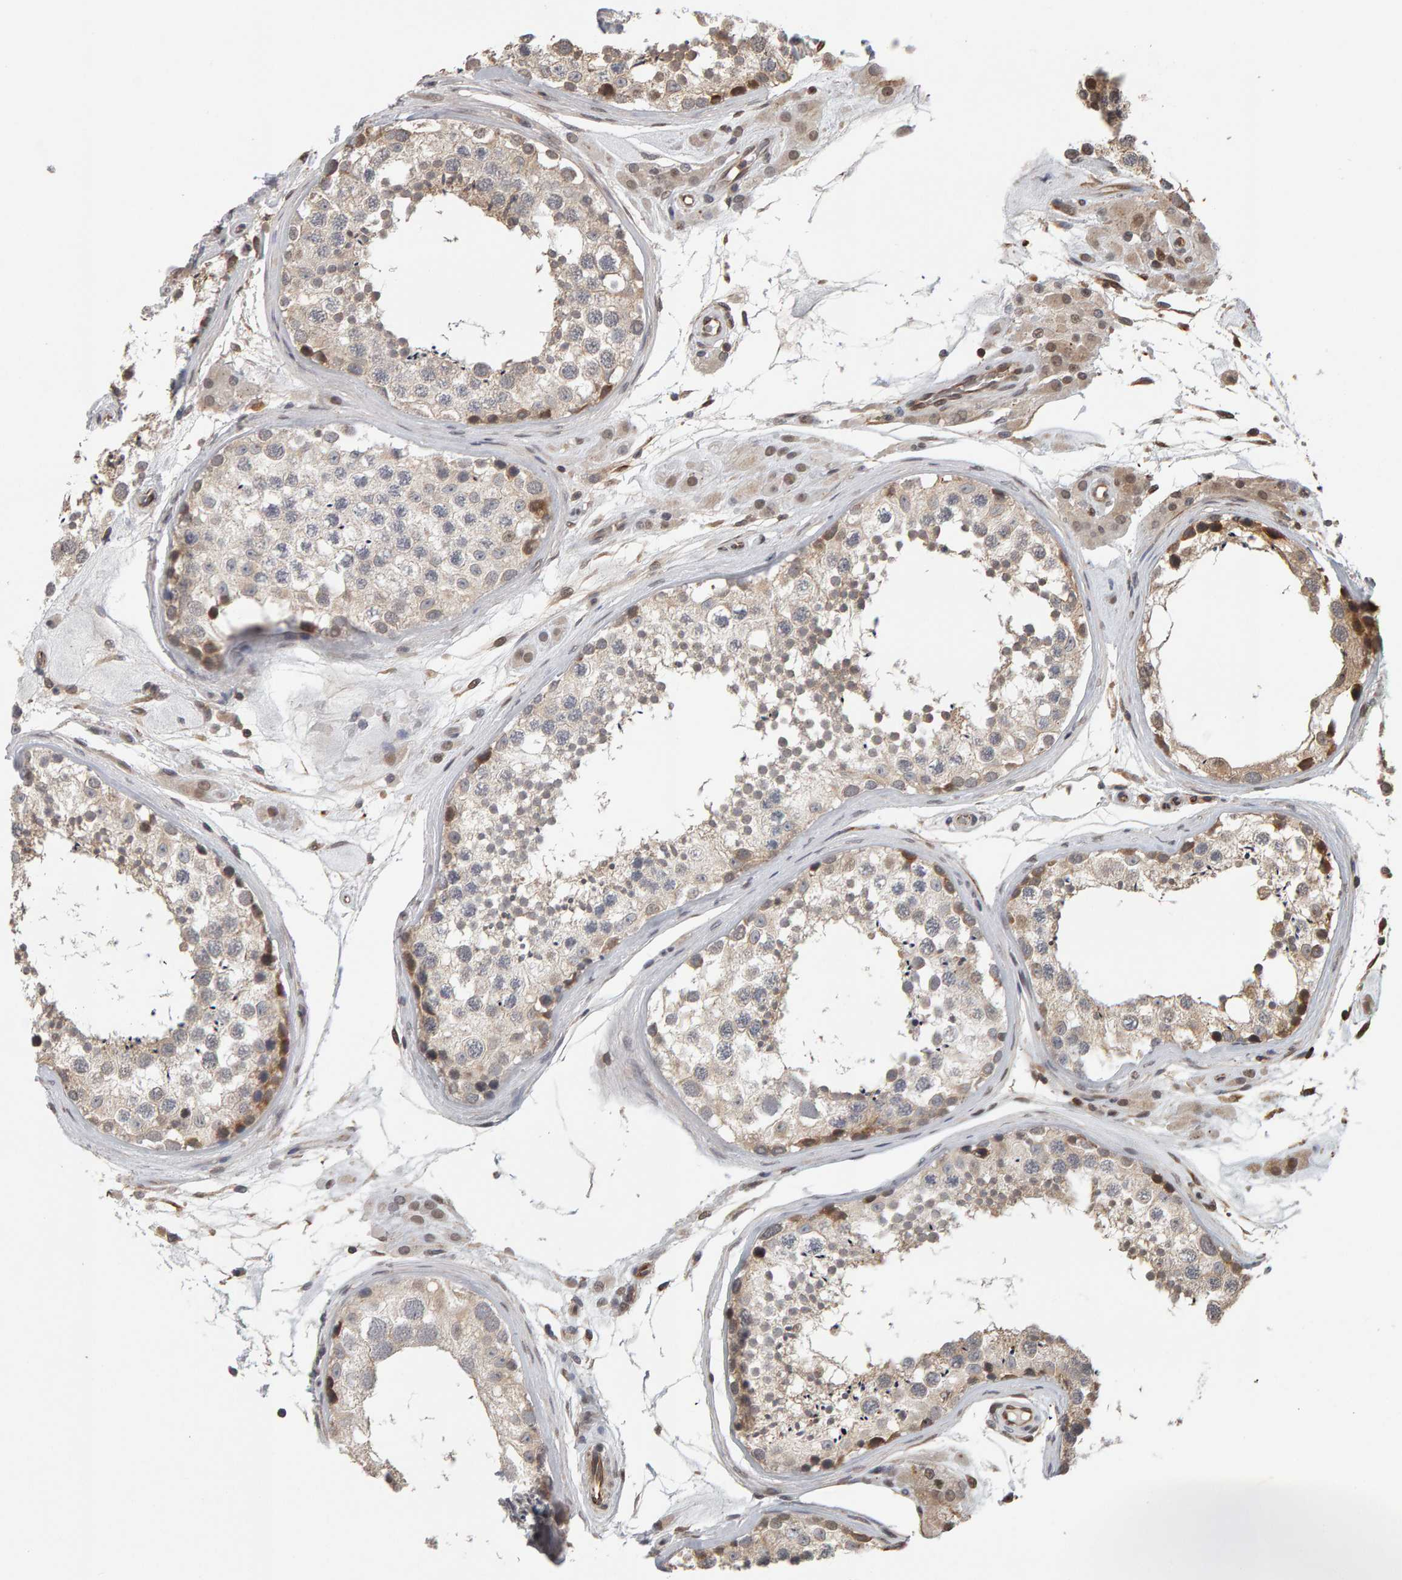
{"staining": {"intensity": "weak", "quantity": "<25%", "location": "cytoplasmic/membranous"}, "tissue": "testis", "cell_type": "Cells in seminiferous ducts", "image_type": "normal", "snomed": [{"axis": "morphology", "description": "Normal tissue, NOS"}, {"axis": "topography", "description": "Testis"}], "caption": "This is an IHC photomicrograph of normal testis. There is no staining in cells in seminiferous ducts.", "gene": "TEFM", "patient": {"sex": "male", "age": 46}}